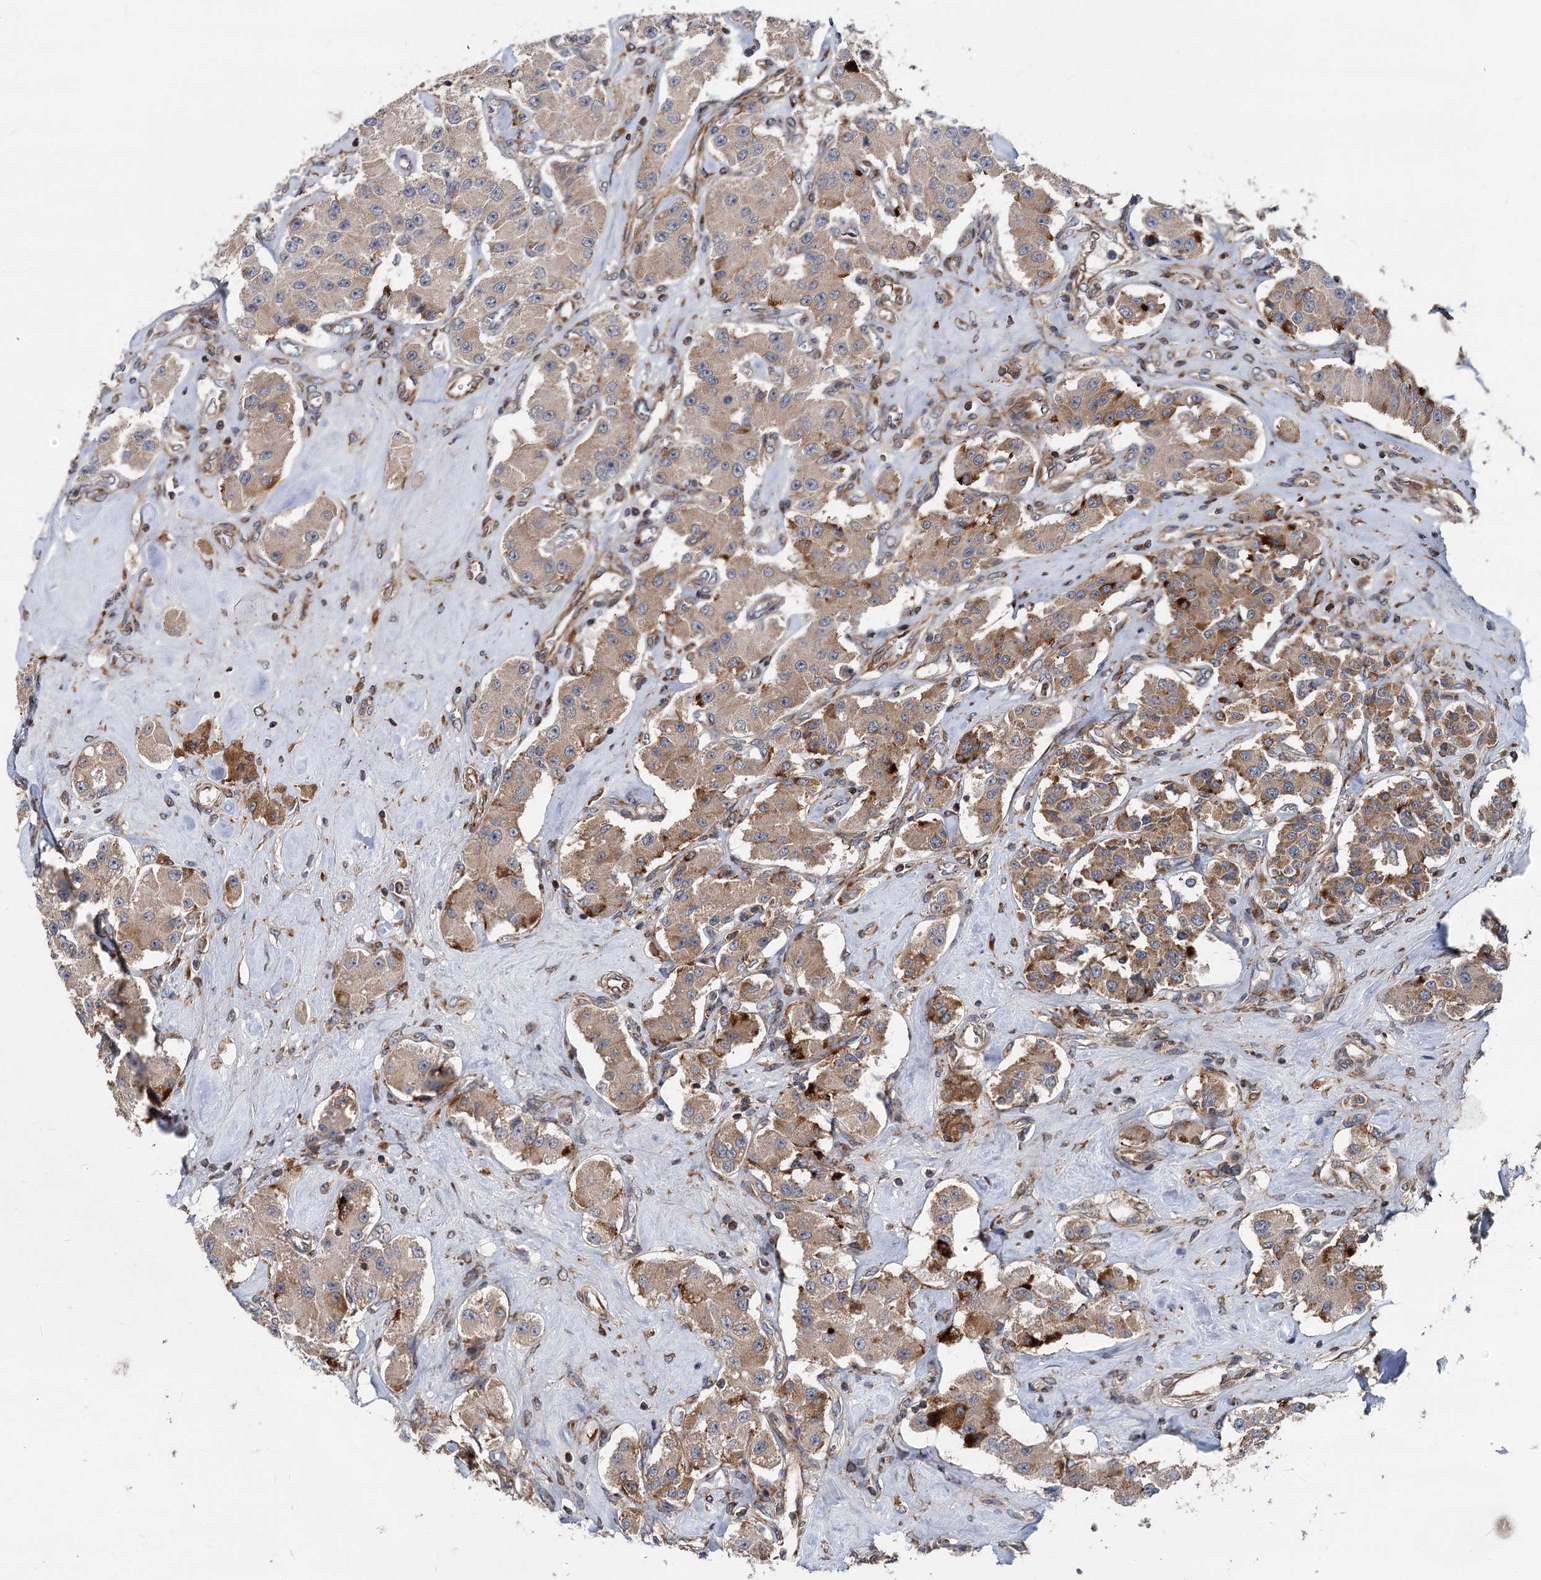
{"staining": {"intensity": "moderate", "quantity": ">75%", "location": "cytoplasmic/membranous"}, "tissue": "carcinoid", "cell_type": "Tumor cells", "image_type": "cancer", "snomed": [{"axis": "morphology", "description": "Carcinoid, malignant, NOS"}, {"axis": "topography", "description": "Pancreas"}], "caption": "Protein expression analysis of carcinoid displays moderate cytoplasmic/membranous staining in about >75% of tumor cells. (Brightfield microscopy of DAB IHC at high magnification).", "gene": "STIM1", "patient": {"sex": "male", "age": 41}}